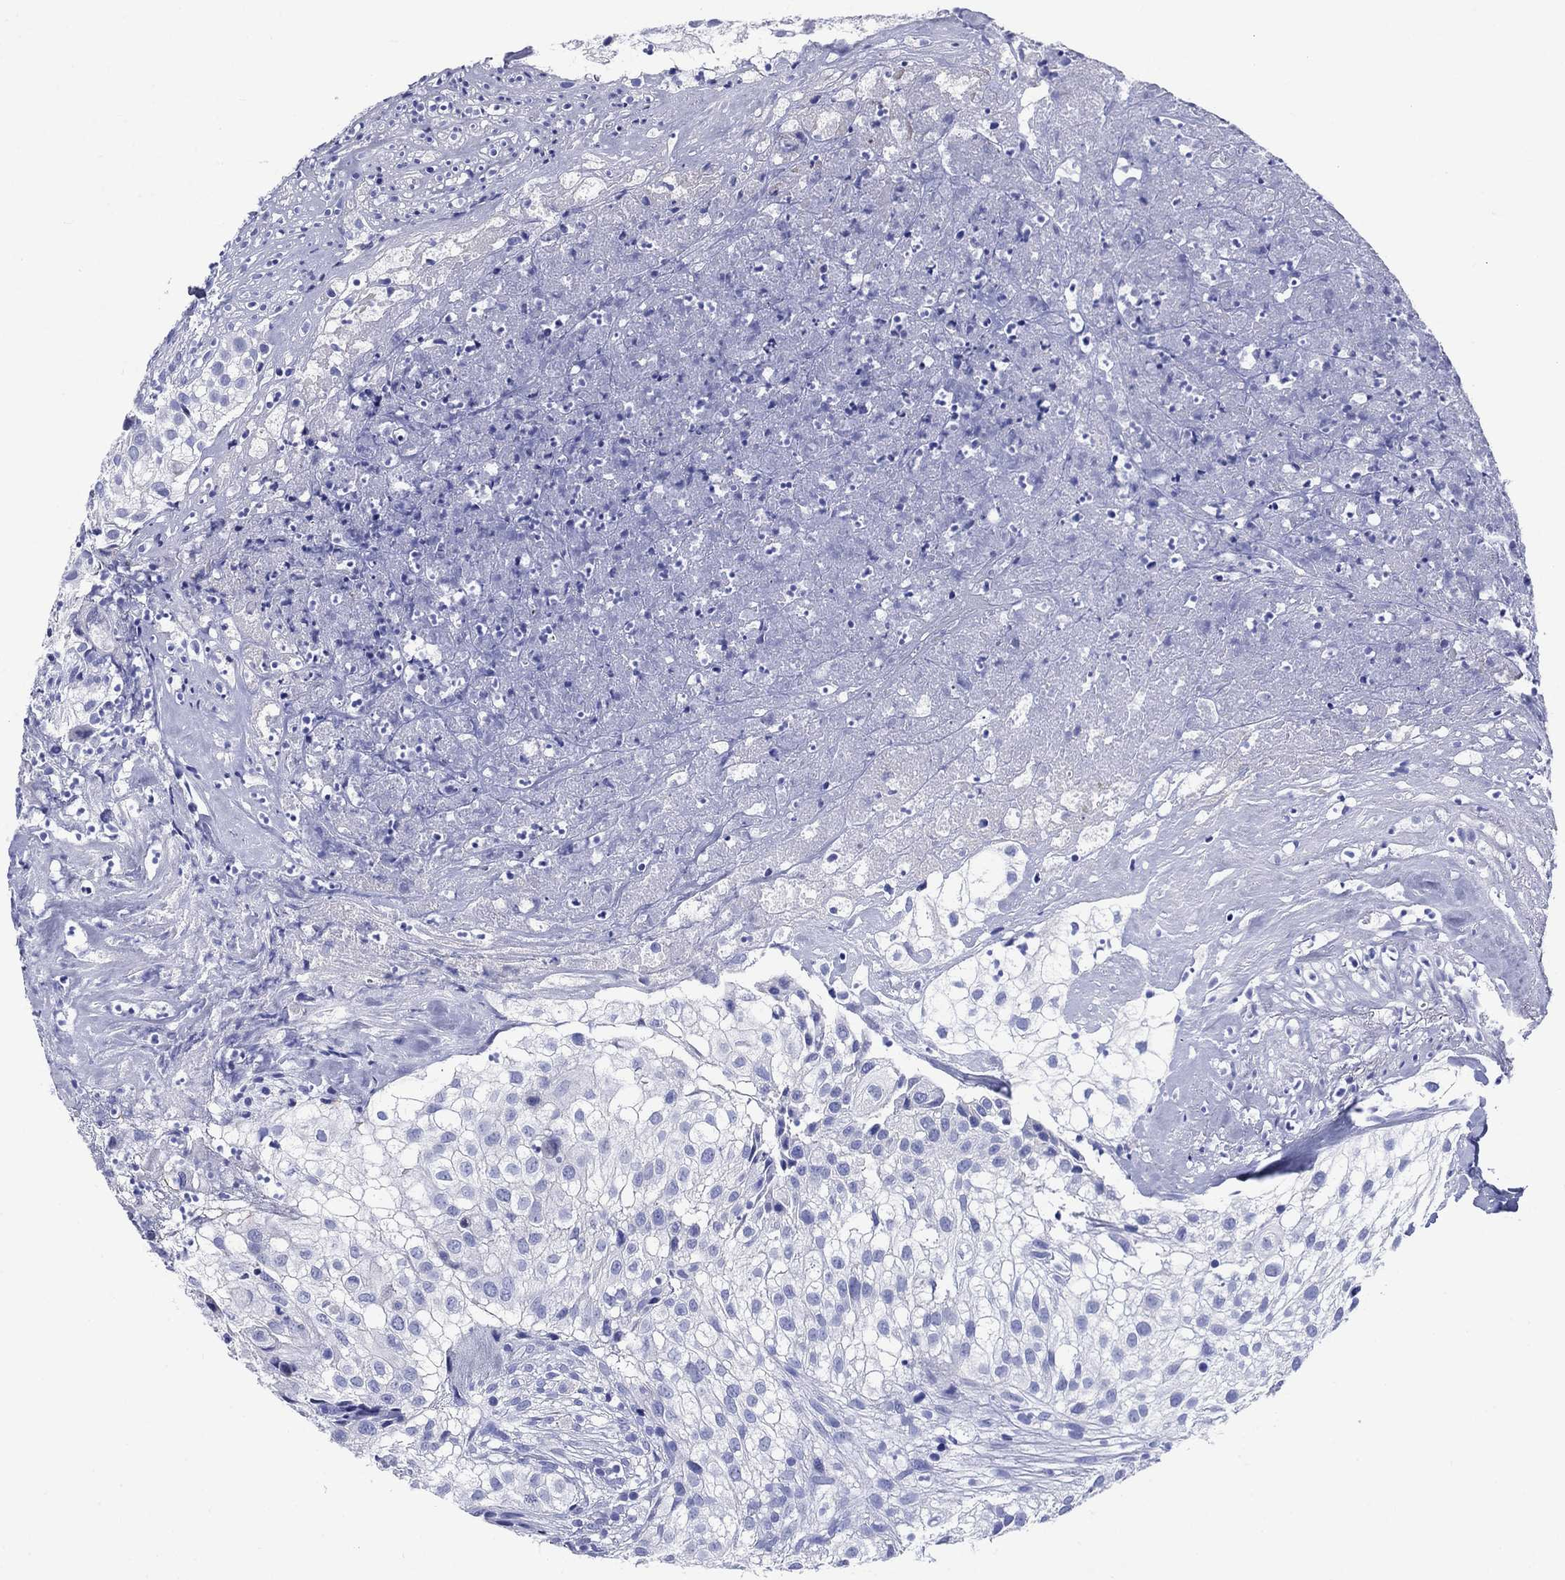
{"staining": {"intensity": "negative", "quantity": "none", "location": "none"}, "tissue": "urothelial cancer", "cell_type": "Tumor cells", "image_type": "cancer", "snomed": [{"axis": "morphology", "description": "Urothelial carcinoma, High grade"}, {"axis": "topography", "description": "Urinary bladder"}], "caption": "An image of human high-grade urothelial carcinoma is negative for staining in tumor cells.", "gene": "SLC1A2", "patient": {"sex": "female", "age": 79}}